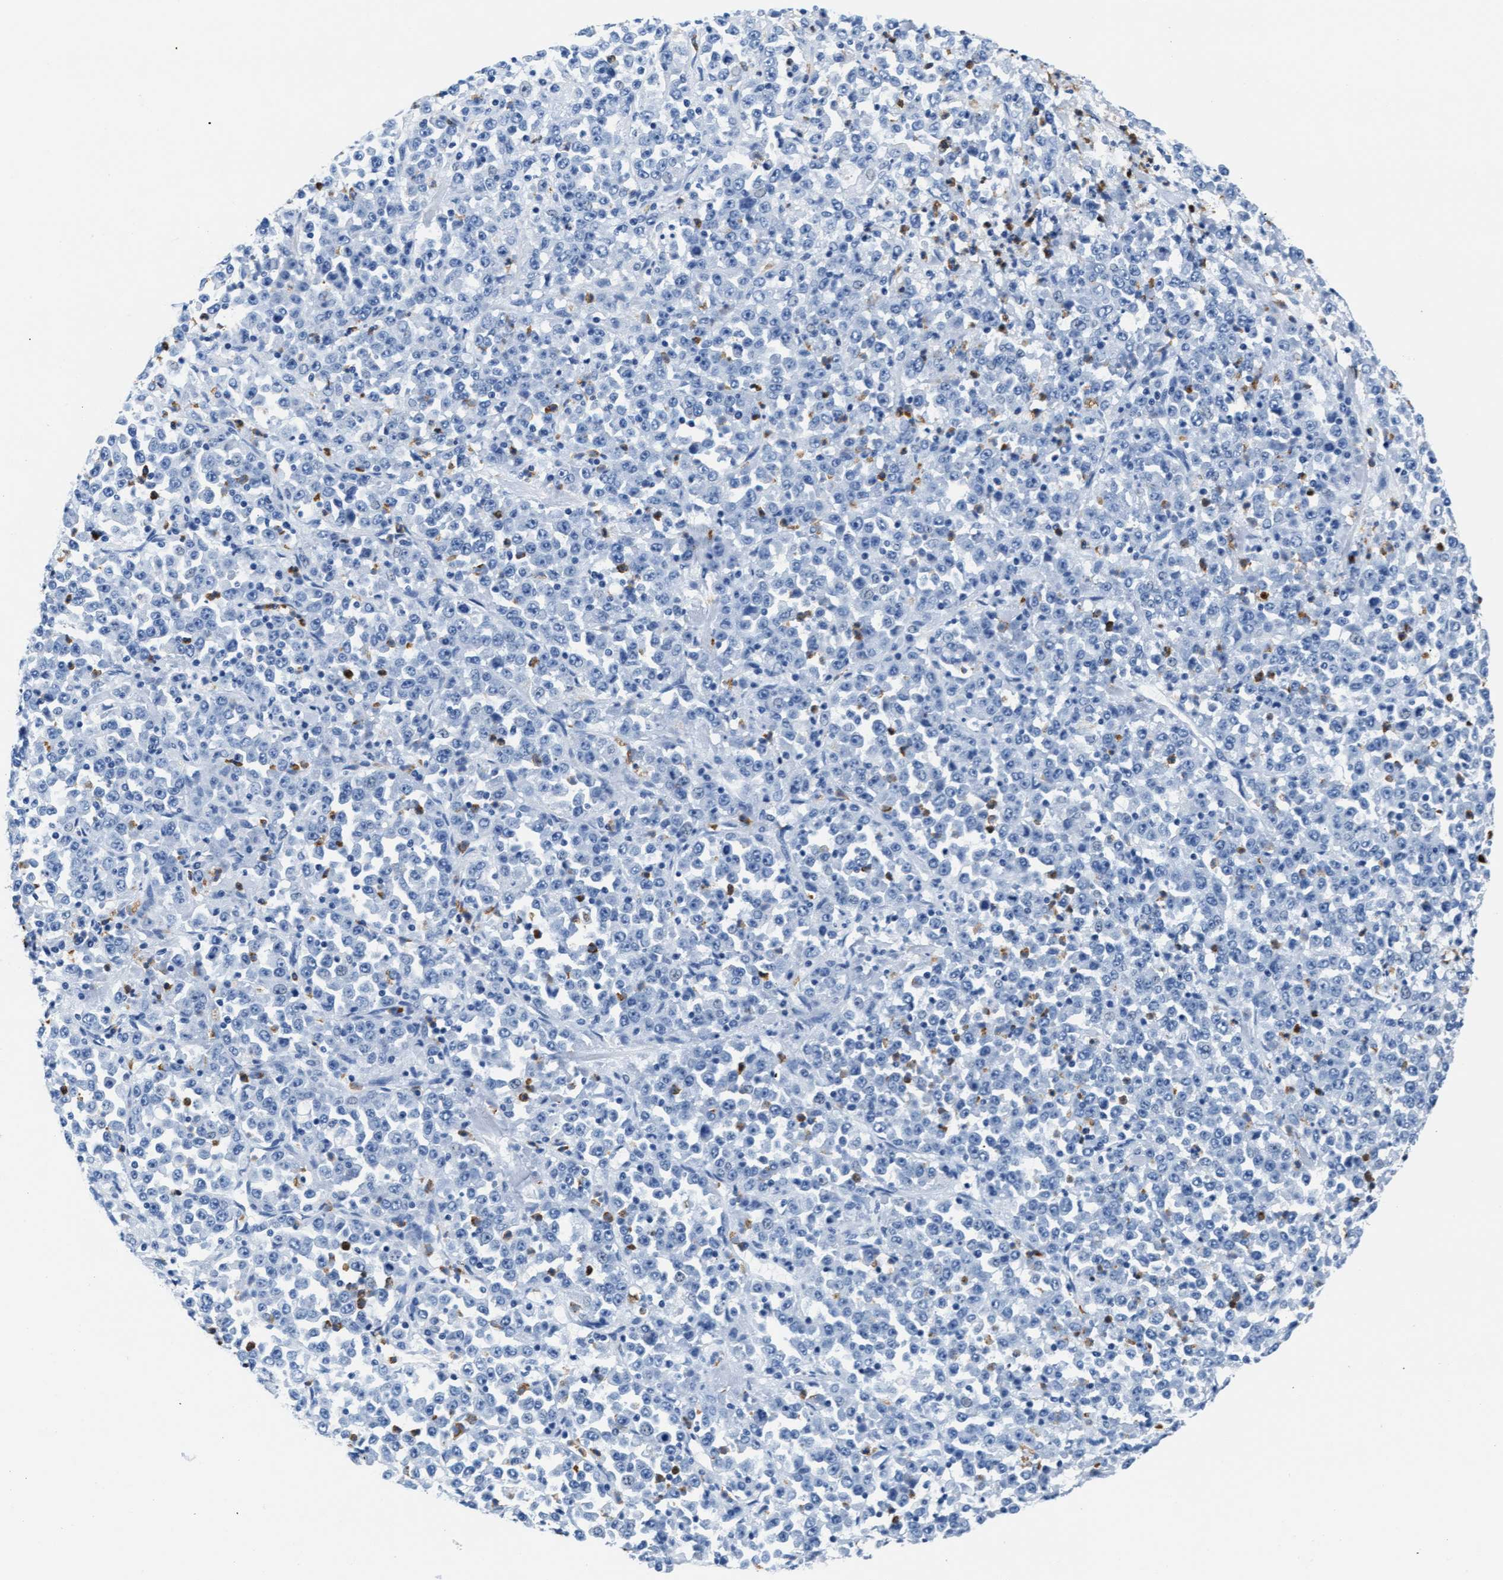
{"staining": {"intensity": "negative", "quantity": "none", "location": "none"}, "tissue": "stomach cancer", "cell_type": "Tumor cells", "image_type": "cancer", "snomed": [{"axis": "morphology", "description": "Normal tissue, NOS"}, {"axis": "morphology", "description": "Adenocarcinoma, NOS"}, {"axis": "topography", "description": "Stomach, upper"}, {"axis": "topography", "description": "Stomach"}], "caption": "Immunohistochemistry of human adenocarcinoma (stomach) exhibits no expression in tumor cells. The staining is performed using DAB (3,3'-diaminobenzidine) brown chromogen with nuclei counter-stained in using hematoxylin.", "gene": "MMP8", "patient": {"sex": "male", "age": 59}}